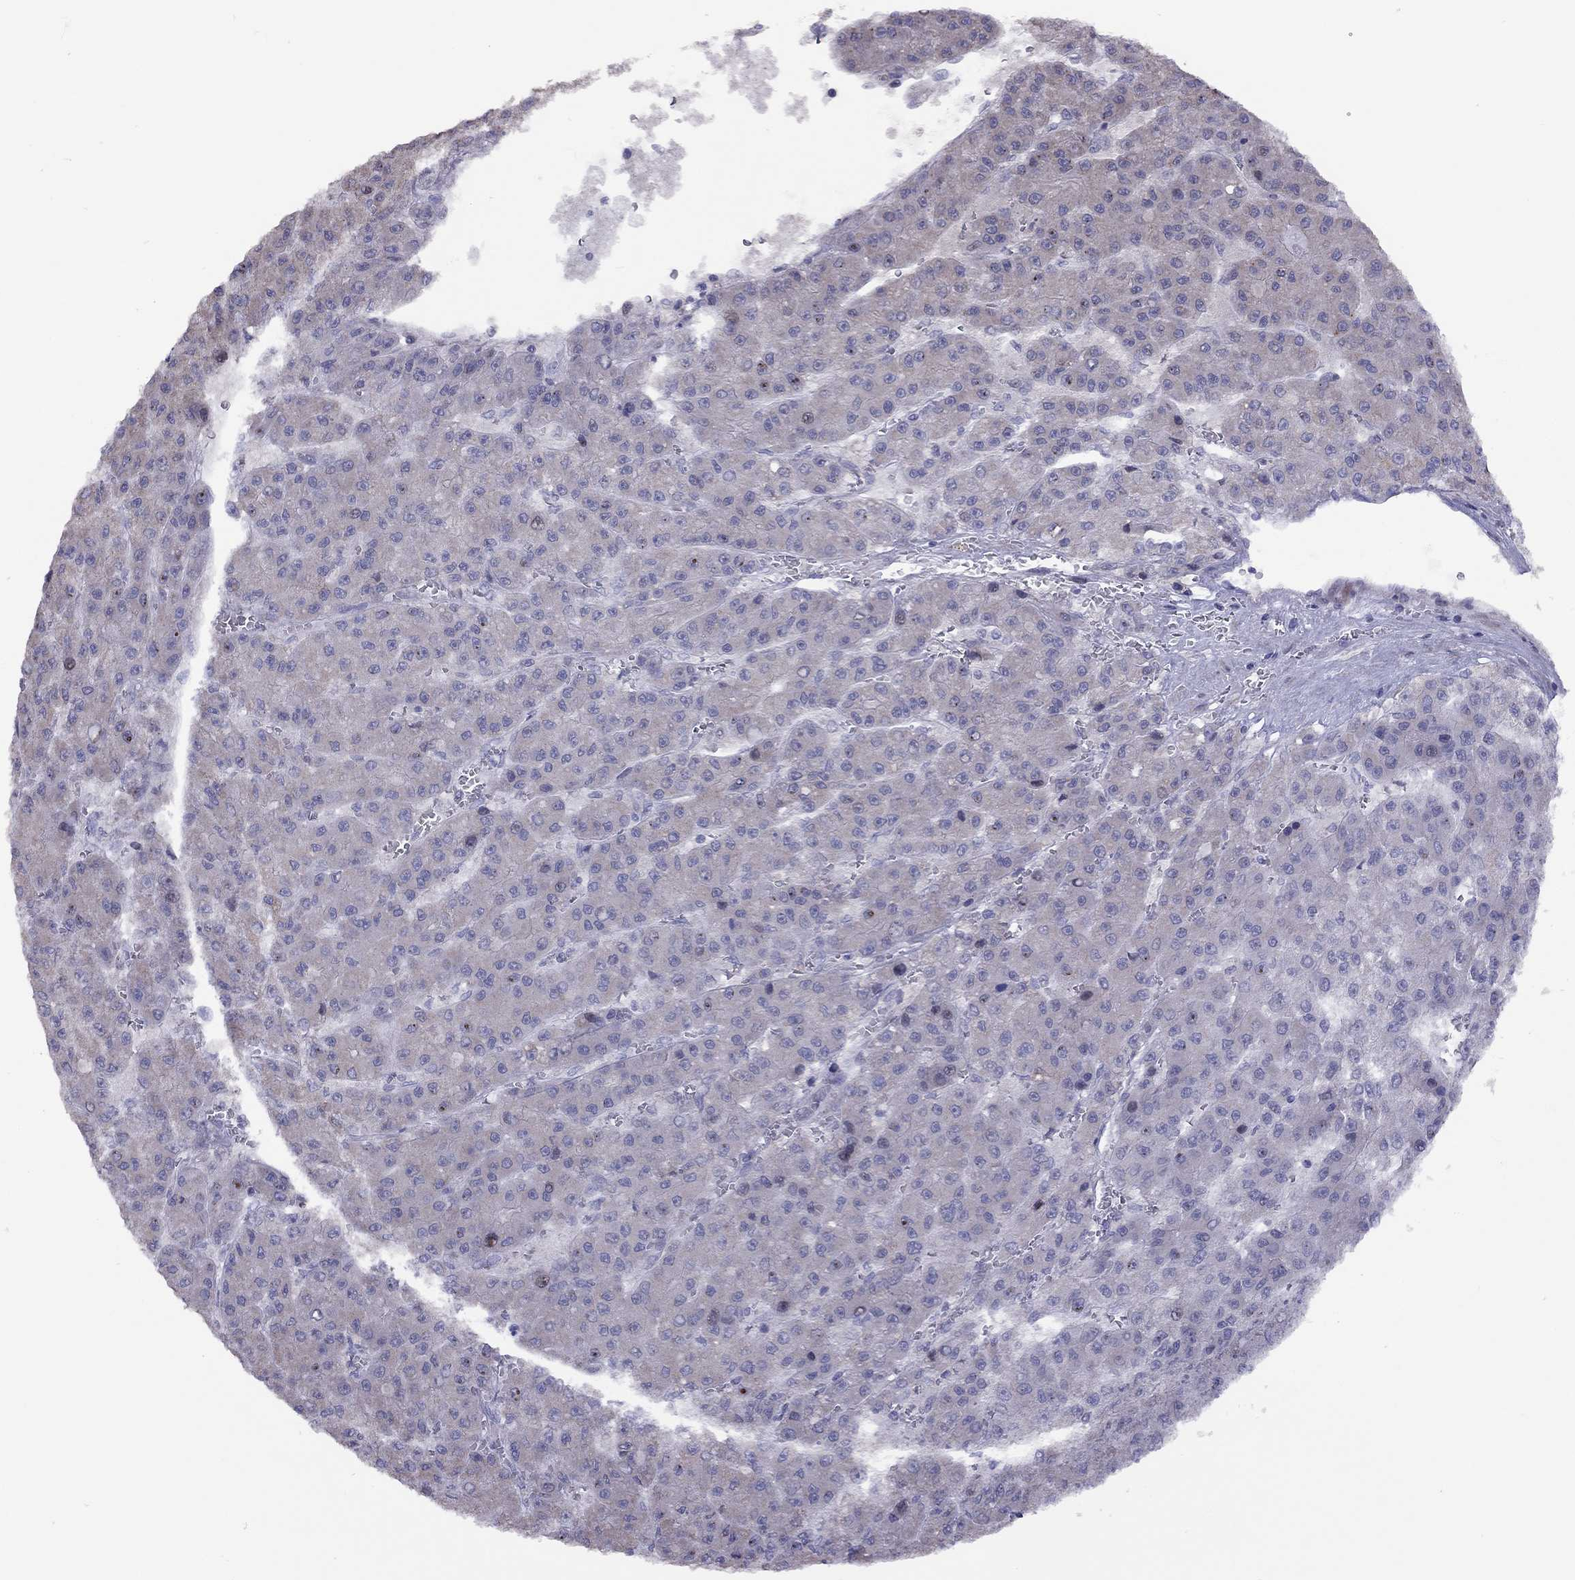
{"staining": {"intensity": "negative", "quantity": "none", "location": "none"}, "tissue": "liver cancer", "cell_type": "Tumor cells", "image_type": "cancer", "snomed": [{"axis": "morphology", "description": "Carcinoma, Hepatocellular, NOS"}, {"axis": "topography", "description": "Liver"}], "caption": "High power microscopy micrograph of an immunohistochemistry (IHC) photomicrograph of liver hepatocellular carcinoma, revealing no significant expression in tumor cells.", "gene": "SYTL2", "patient": {"sex": "male", "age": 70}}